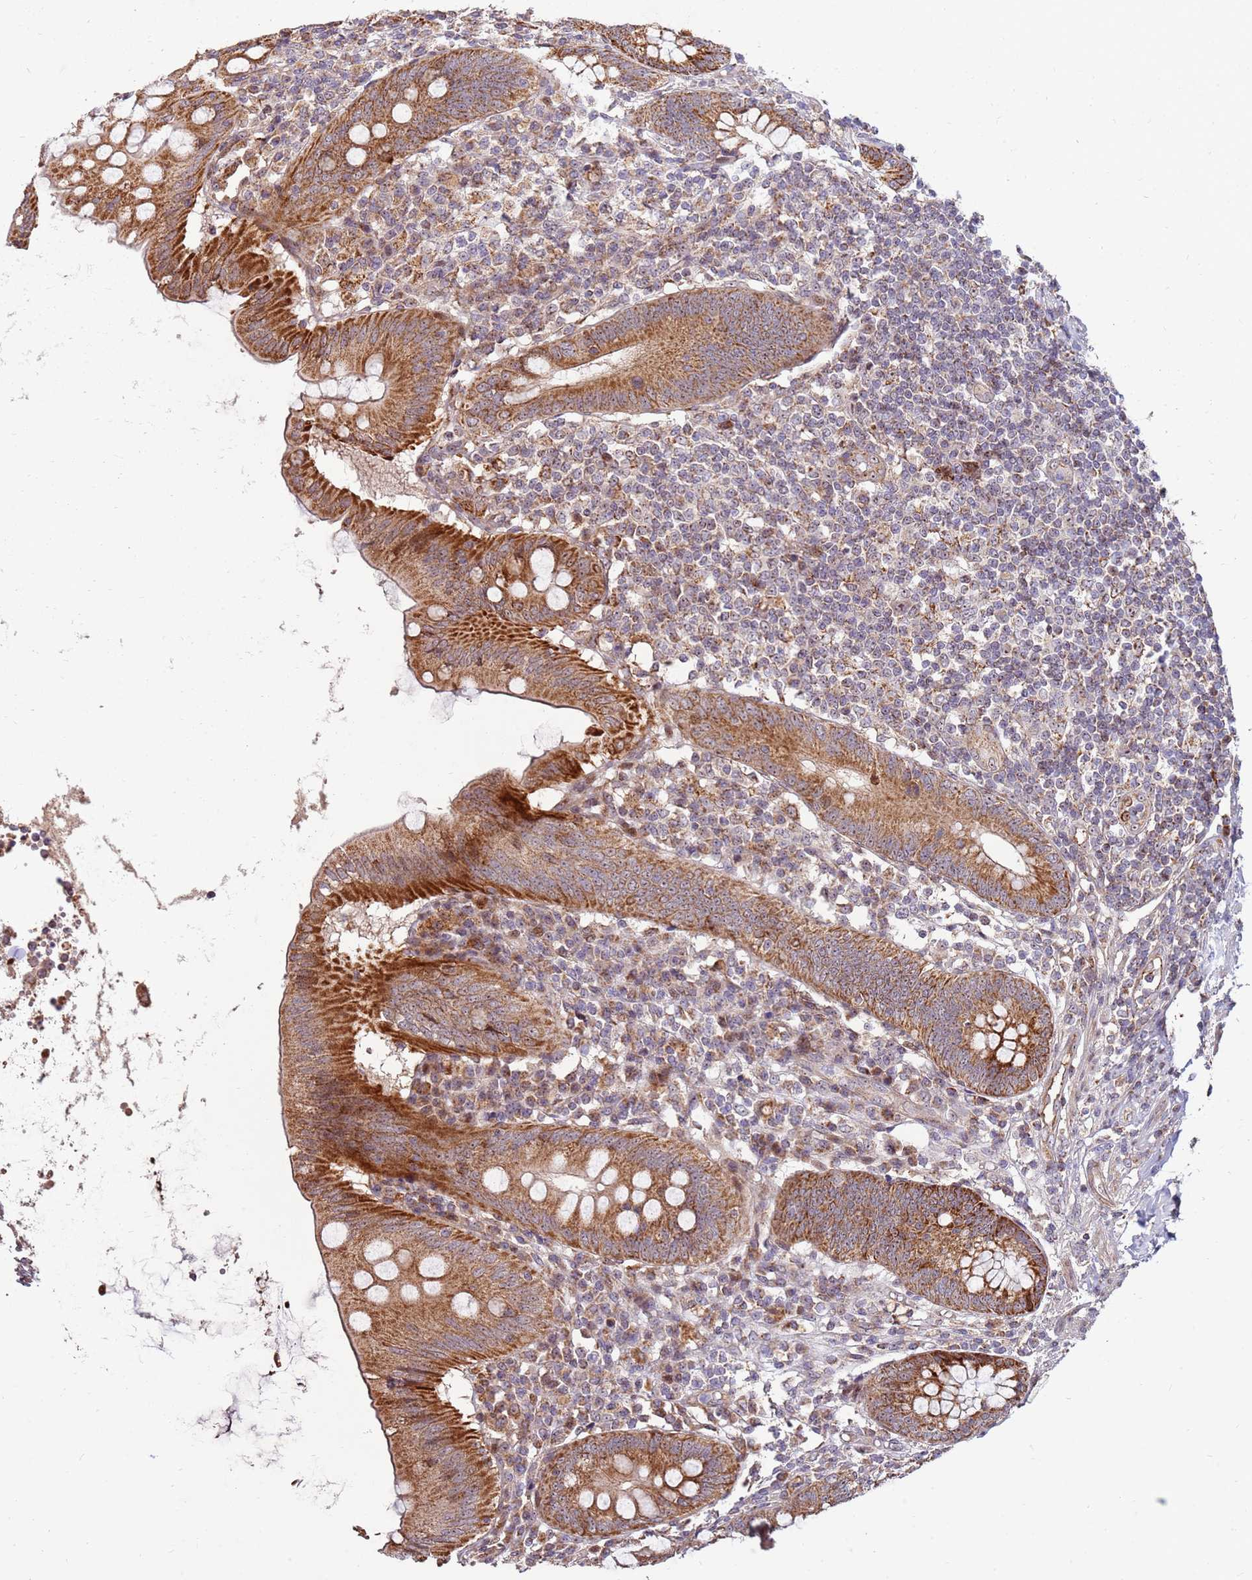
{"staining": {"intensity": "strong", "quantity": ">75%", "location": "cytoplasmic/membranous"}, "tissue": "appendix", "cell_type": "Glandular cells", "image_type": "normal", "snomed": [{"axis": "morphology", "description": "Normal tissue, NOS"}, {"axis": "topography", "description": "Appendix"}], "caption": "High-power microscopy captured an immunohistochemistry image of unremarkable appendix, revealing strong cytoplasmic/membranous positivity in about >75% of glandular cells. The staining is performed using DAB (3,3'-diaminobenzidine) brown chromogen to label protein expression. The nuclei are counter-stained blue using hematoxylin.", "gene": "KIF25", "patient": {"sex": "female", "age": 54}}